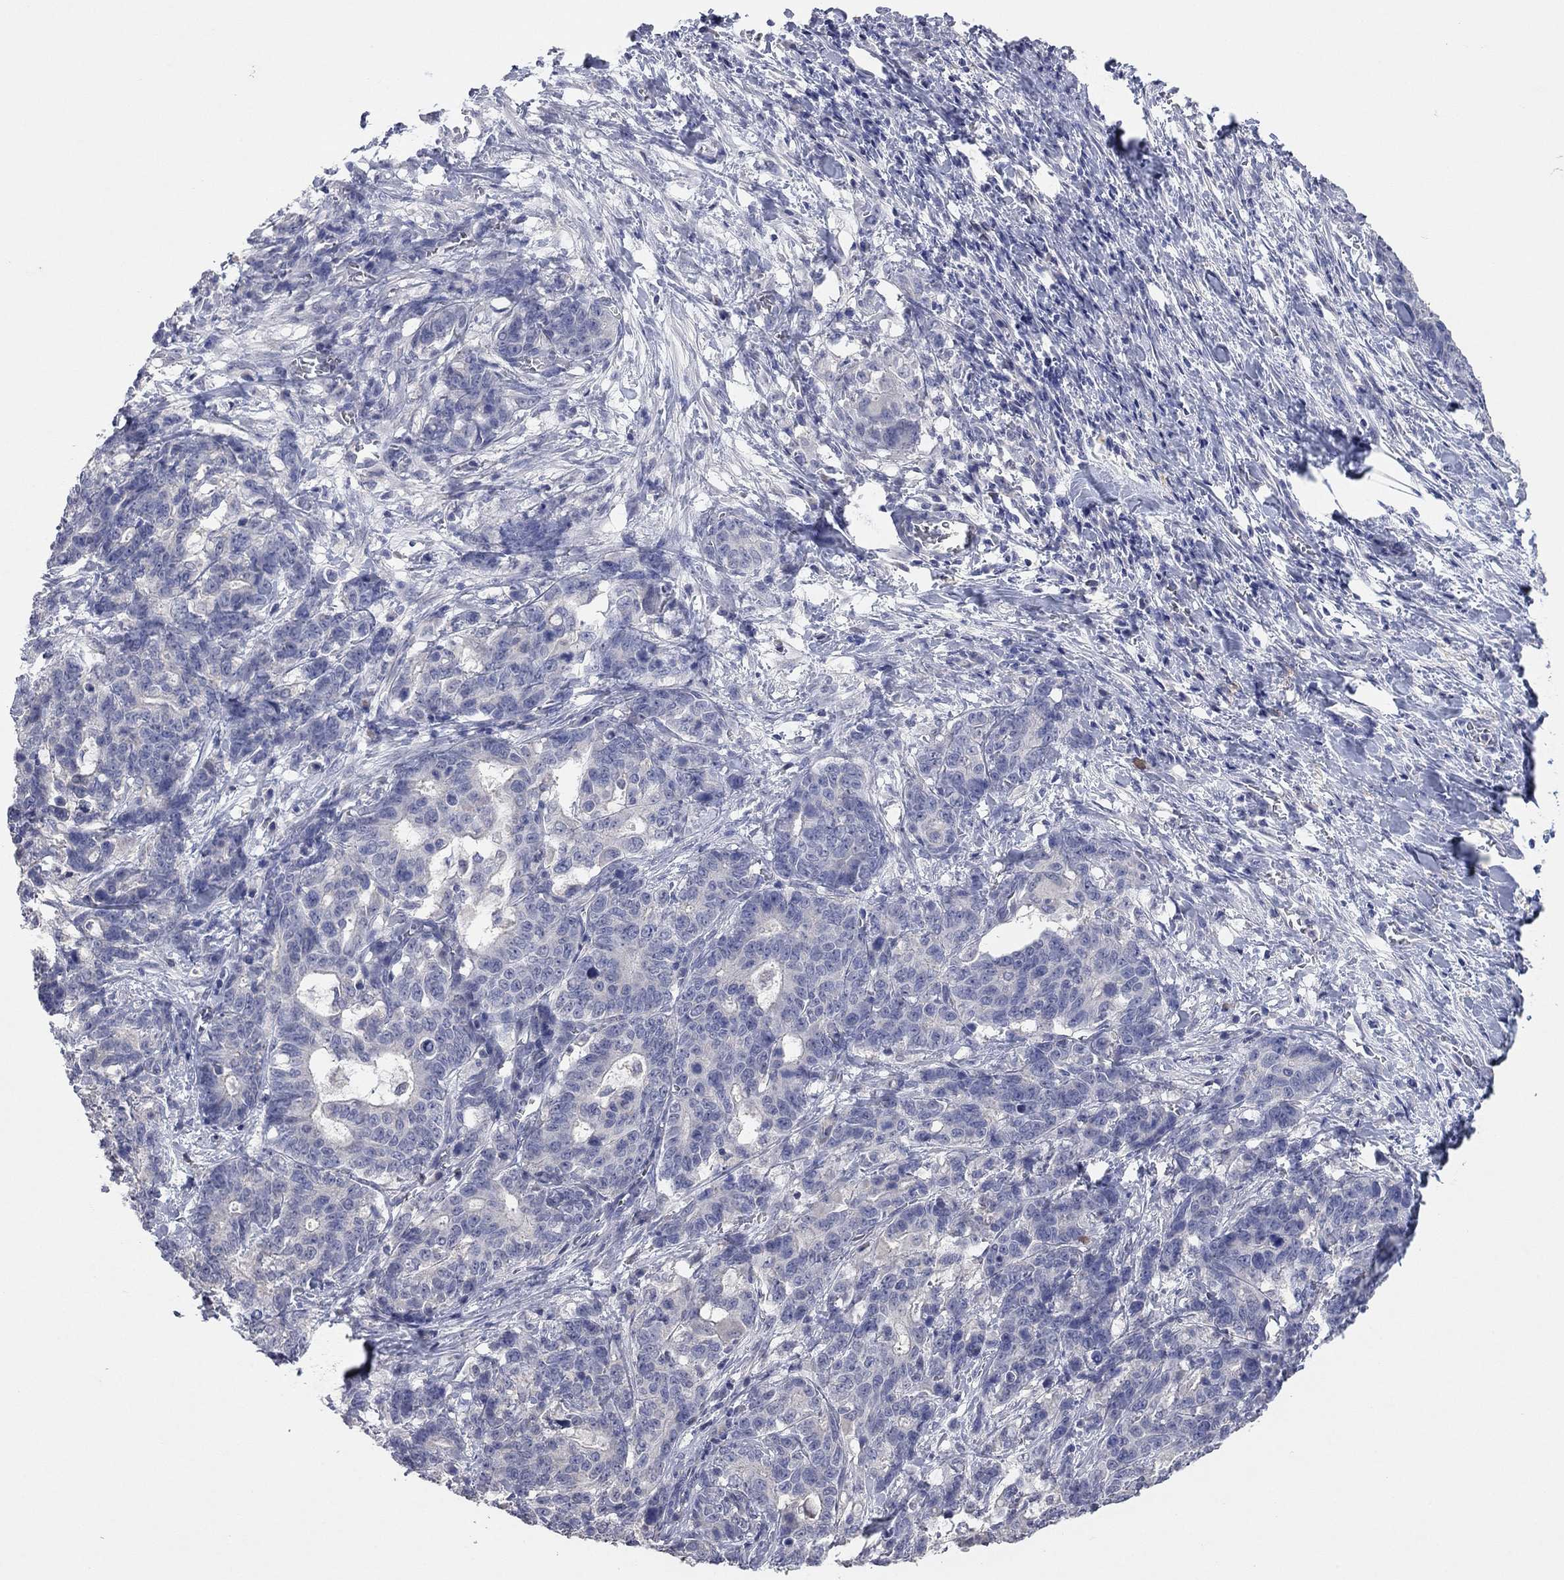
{"staining": {"intensity": "negative", "quantity": "none", "location": "none"}, "tissue": "stomach cancer", "cell_type": "Tumor cells", "image_type": "cancer", "snomed": [{"axis": "morphology", "description": "Normal tissue, NOS"}, {"axis": "morphology", "description": "Adenocarcinoma, NOS"}, {"axis": "topography", "description": "Stomach"}], "caption": "A high-resolution histopathology image shows immunohistochemistry (IHC) staining of stomach adenocarcinoma, which shows no significant staining in tumor cells. The staining was performed using DAB (3,3'-diaminobenzidine) to visualize the protein expression in brown, while the nuclei were stained in blue with hematoxylin (Magnification: 20x).", "gene": "MMP13", "patient": {"sex": "female", "age": 64}}